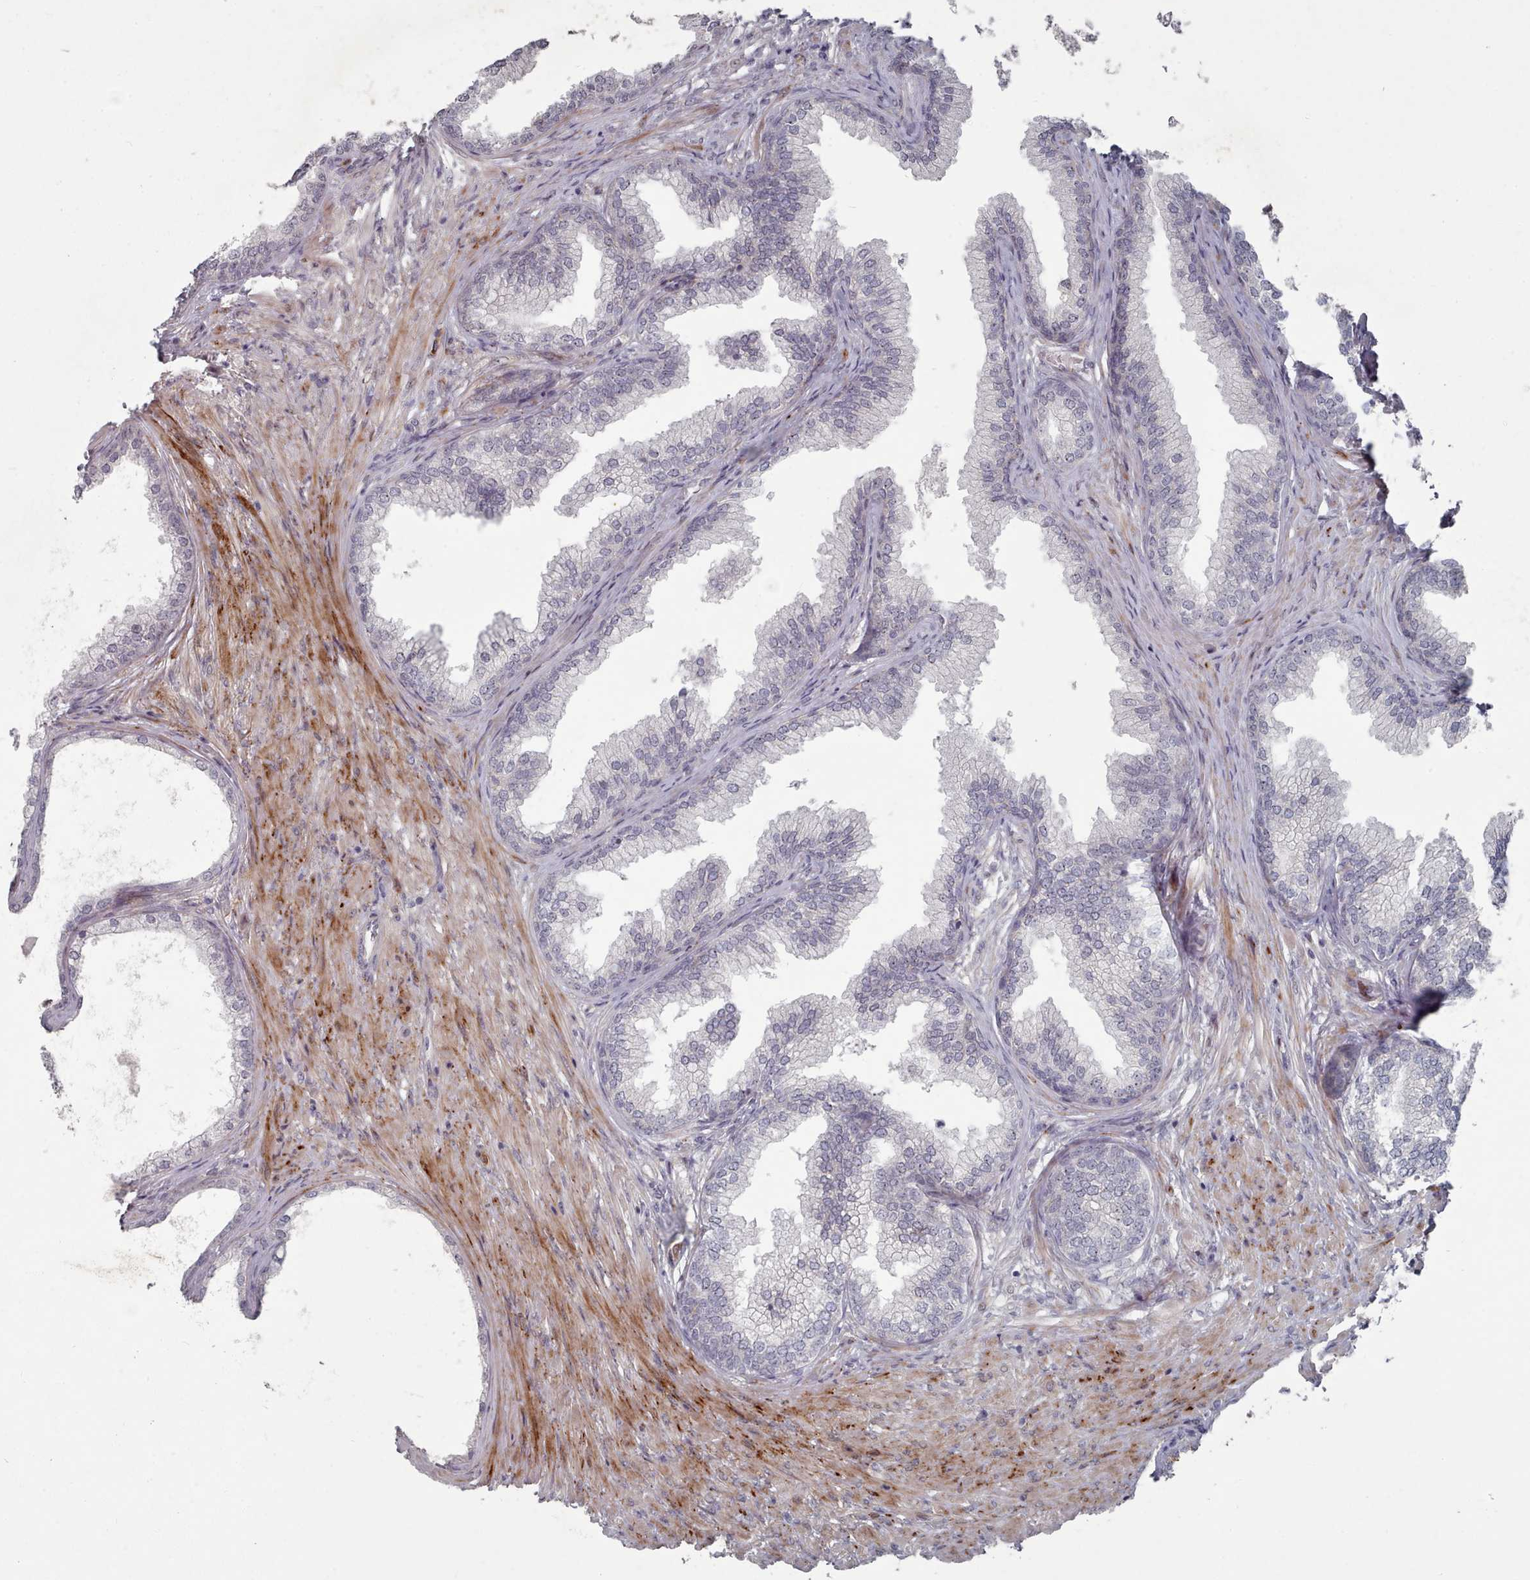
{"staining": {"intensity": "weak", "quantity": "<25%", "location": "cytoplasmic/membranous"}, "tissue": "prostate", "cell_type": "Glandular cells", "image_type": "normal", "snomed": [{"axis": "morphology", "description": "Normal tissue, NOS"}, {"axis": "topography", "description": "Prostate"}], "caption": "Glandular cells show no significant staining in unremarkable prostate. The staining was performed using DAB to visualize the protein expression in brown, while the nuclei were stained in blue with hematoxylin (Magnification: 20x).", "gene": "COL8A2", "patient": {"sex": "male", "age": 76}}